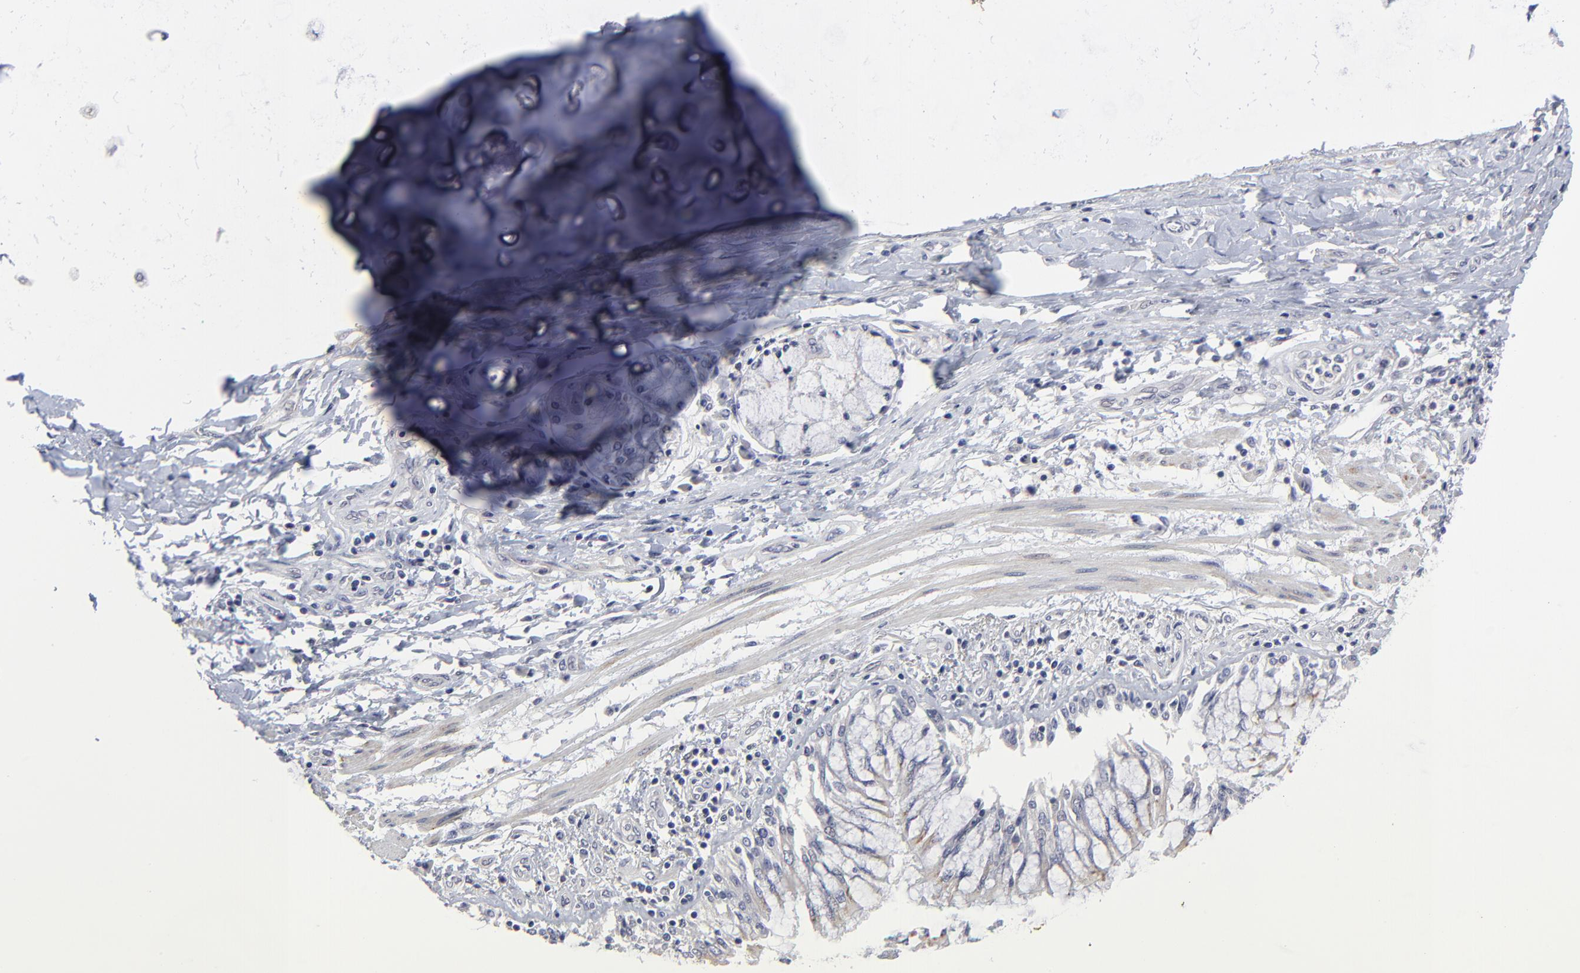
{"staining": {"intensity": "negative", "quantity": "none", "location": "none"}, "tissue": "adipose tissue", "cell_type": "Adipocytes", "image_type": "normal", "snomed": [{"axis": "morphology", "description": "Normal tissue, NOS"}, {"axis": "morphology", "description": "Adenocarcinoma, NOS"}, {"axis": "topography", "description": "Cartilage tissue"}, {"axis": "topography", "description": "Lung"}], "caption": "Human adipose tissue stained for a protein using immunohistochemistry (IHC) reveals no expression in adipocytes.", "gene": "MAGEA10", "patient": {"sex": "female", "age": 67}}